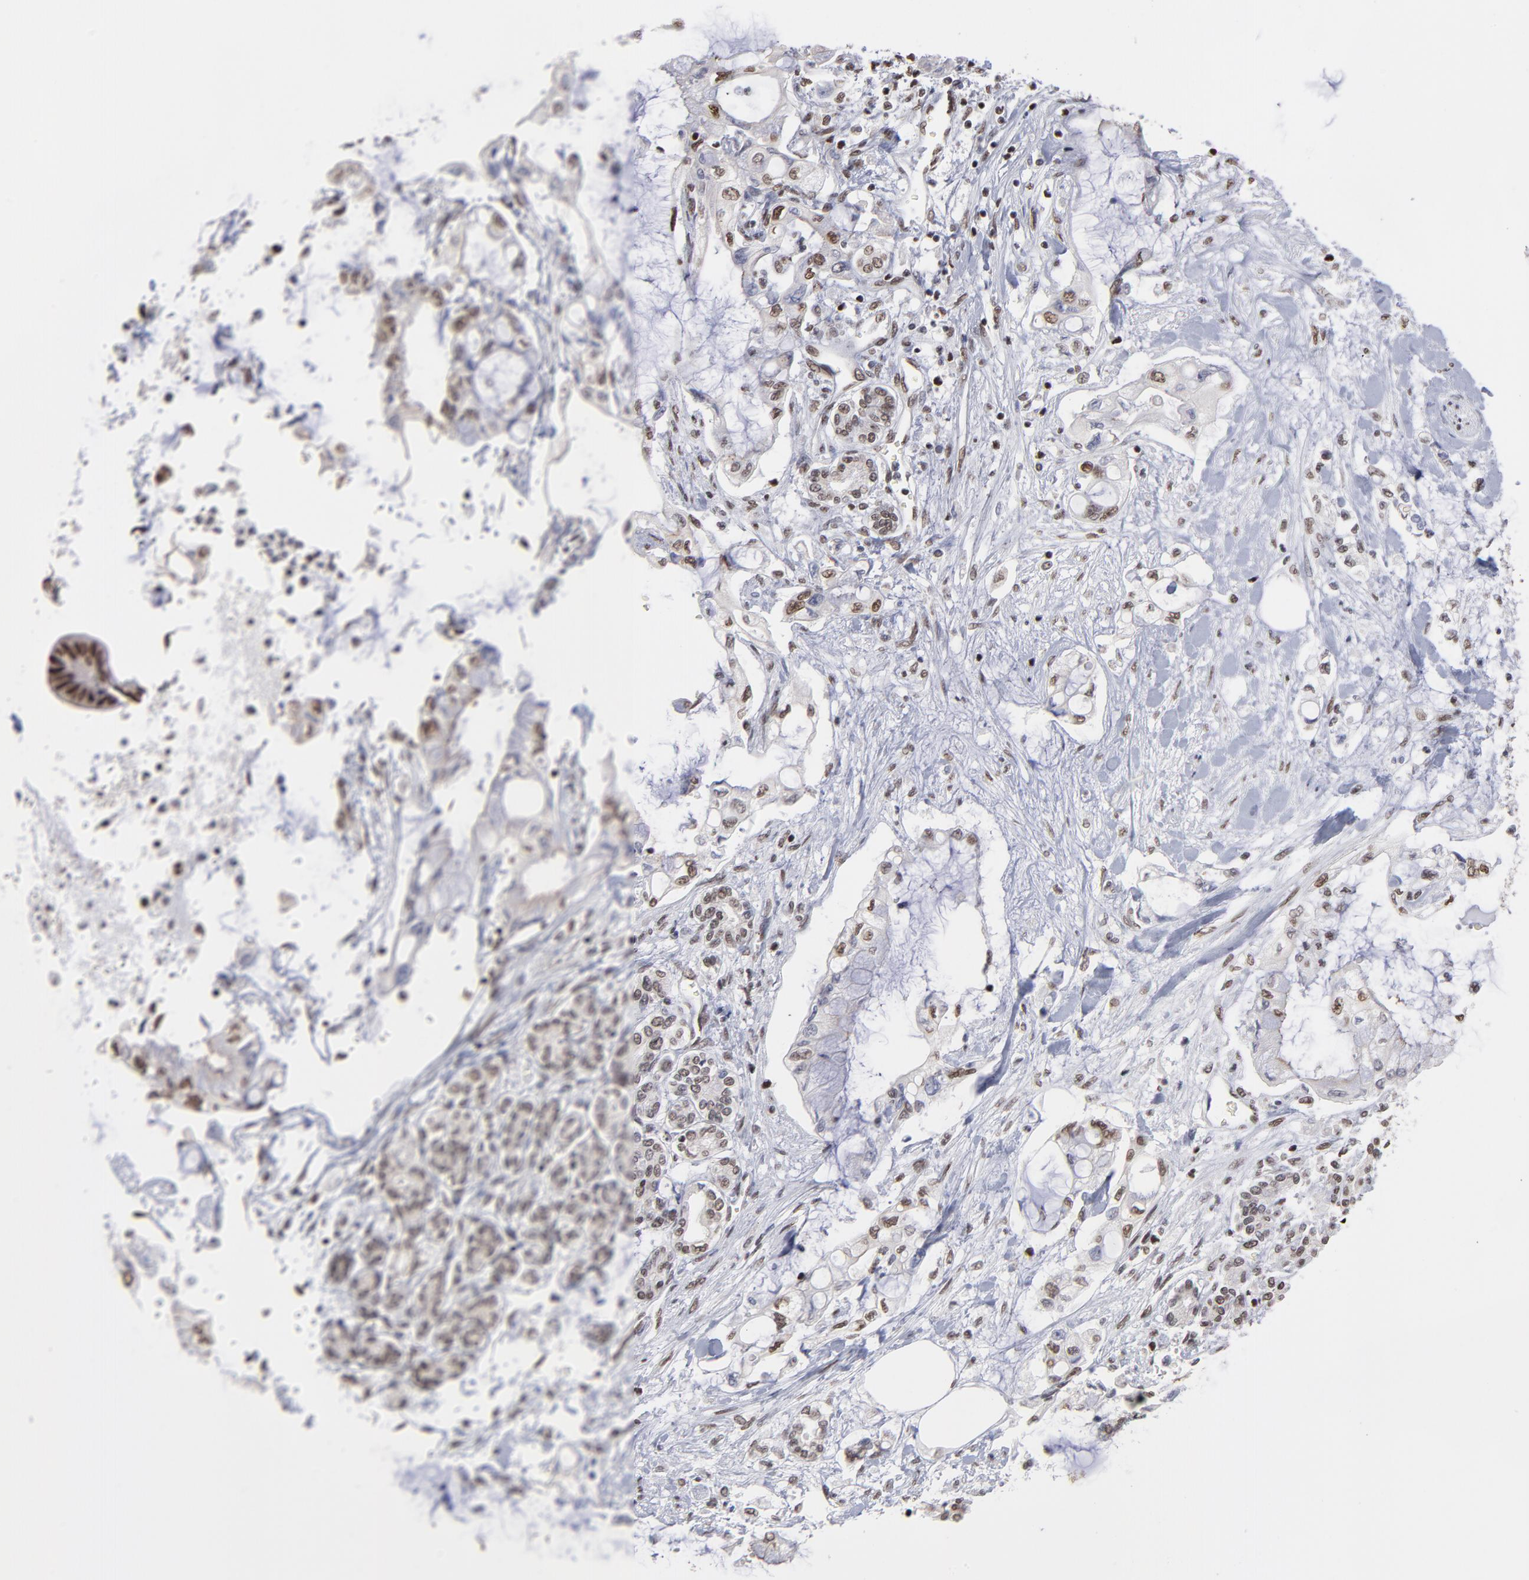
{"staining": {"intensity": "moderate", "quantity": ">75%", "location": "nuclear"}, "tissue": "pancreatic cancer", "cell_type": "Tumor cells", "image_type": "cancer", "snomed": [{"axis": "morphology", "description": "Adenocarcinoma, NOS"}, {"axis": "topography", "description": "Pancreas"}], "caption": "Immunohistochemistry (IHC) staining of adenocarcinoma (pancreatic), which demonstrates medium levels of moderate nuclear expression in about >75% of tumor cells indicating moderate nuclear protein staining. The staining was performed using DAB (brown) for protein detection and nuclei were counterstained in hematoxylin (blue).", "gene": "ZNF3", "patient": {"sex": "female", "age": 70}}